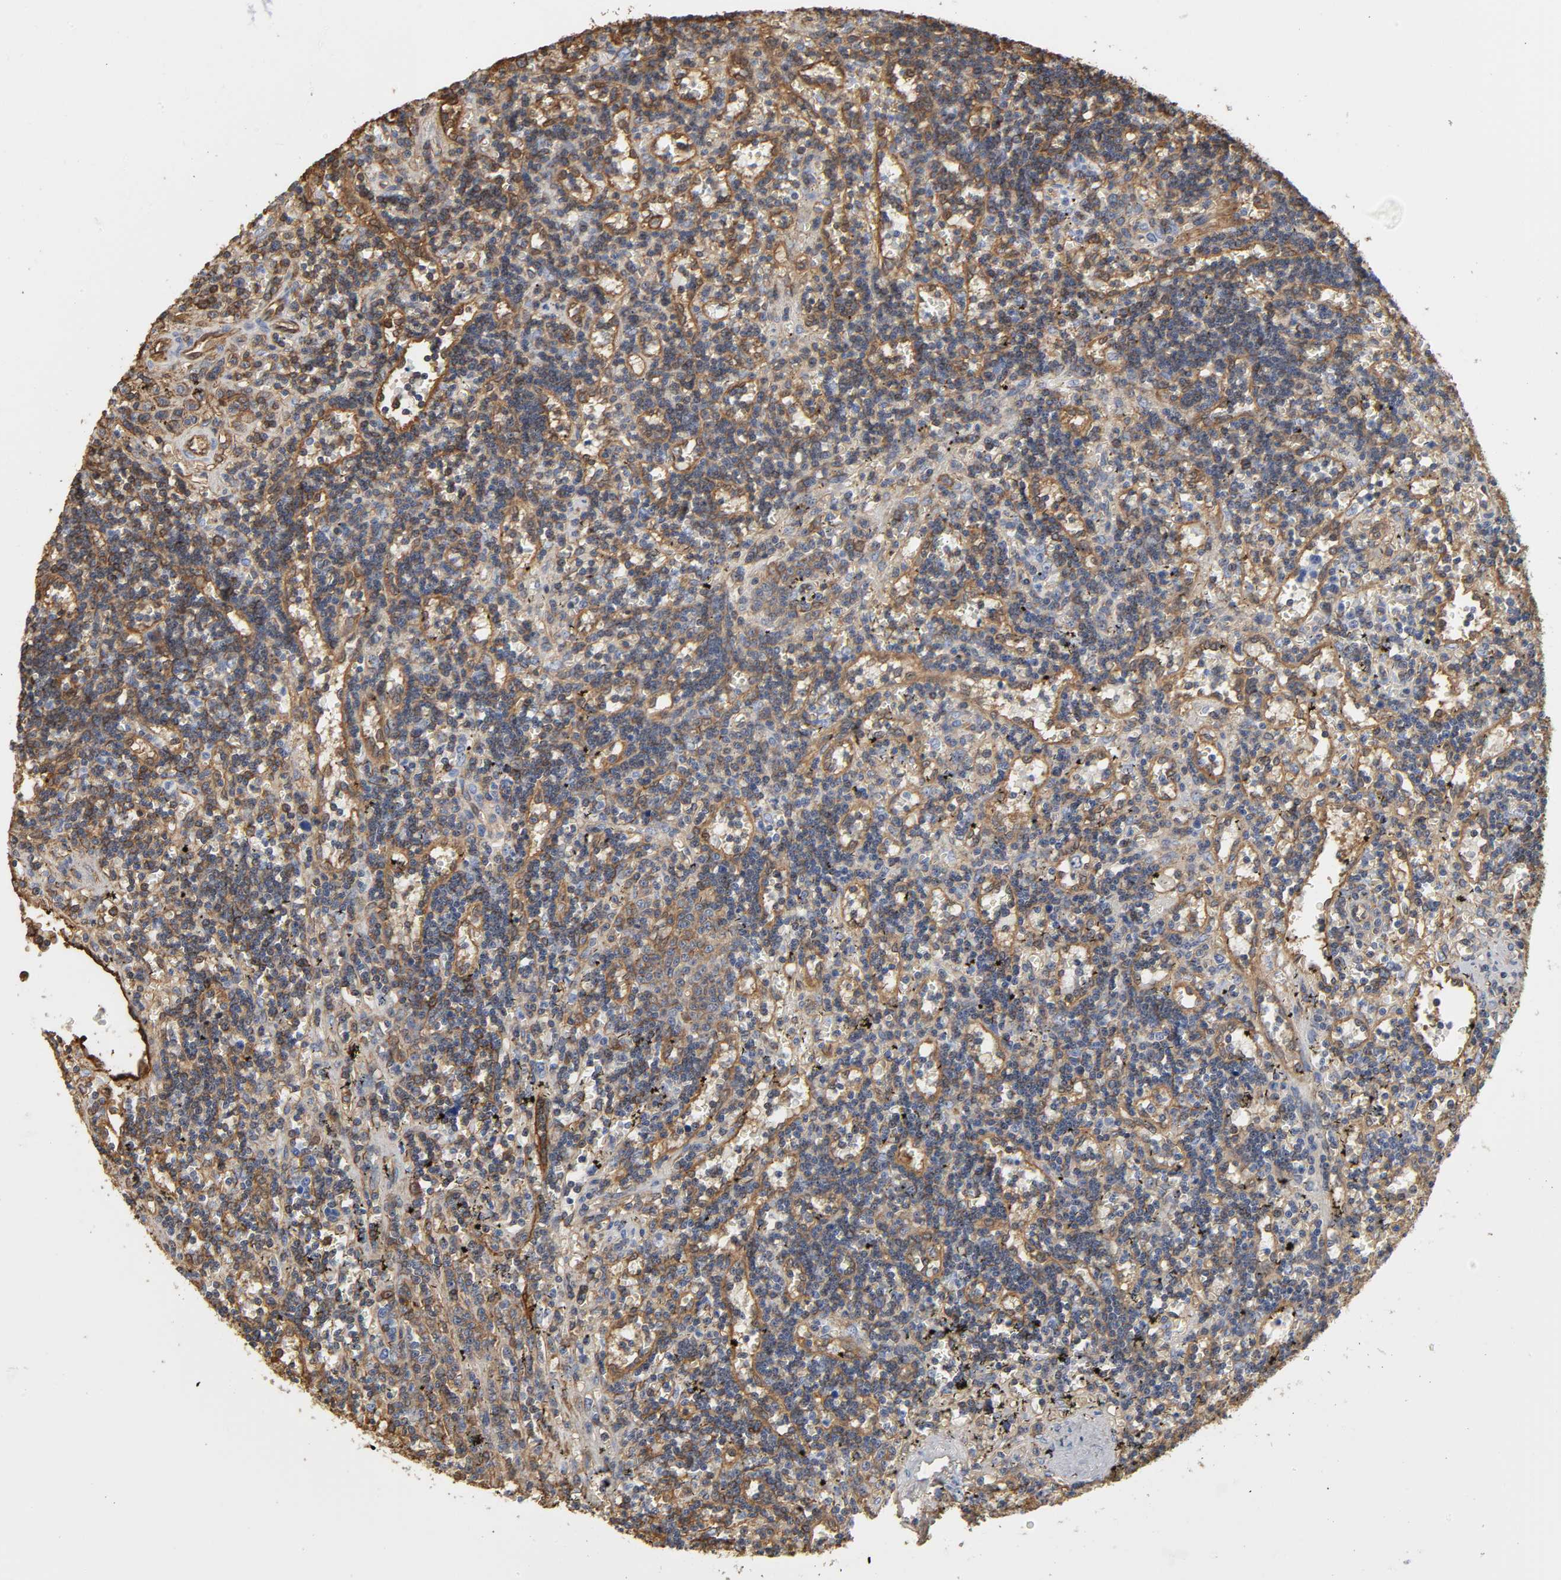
{"staining": {"intensity": "moderate", "quantity": ">75%", "location": "cytoplasmic/membranous"}, "tissue": "lymphoma", "cell_type": "Tumor cells", "image_type": "cancer", "snomed": [{"axis": "morphology", "description": "Malignant lymphoma, non-Hodgkin's type, Low grade"}, {"axis": "topography", "description": "Spleen"}], "caption": "Immunohistochemical staining of human malignant lymphoma, non-Hodgkin's type (low-grade) reveals medium levels of moderate cytoplasmic/membranous protein staining in approximately >75% of tumor cells.", "gene": "ANXA2", "patient": {"sex": "male", "age": 60}}